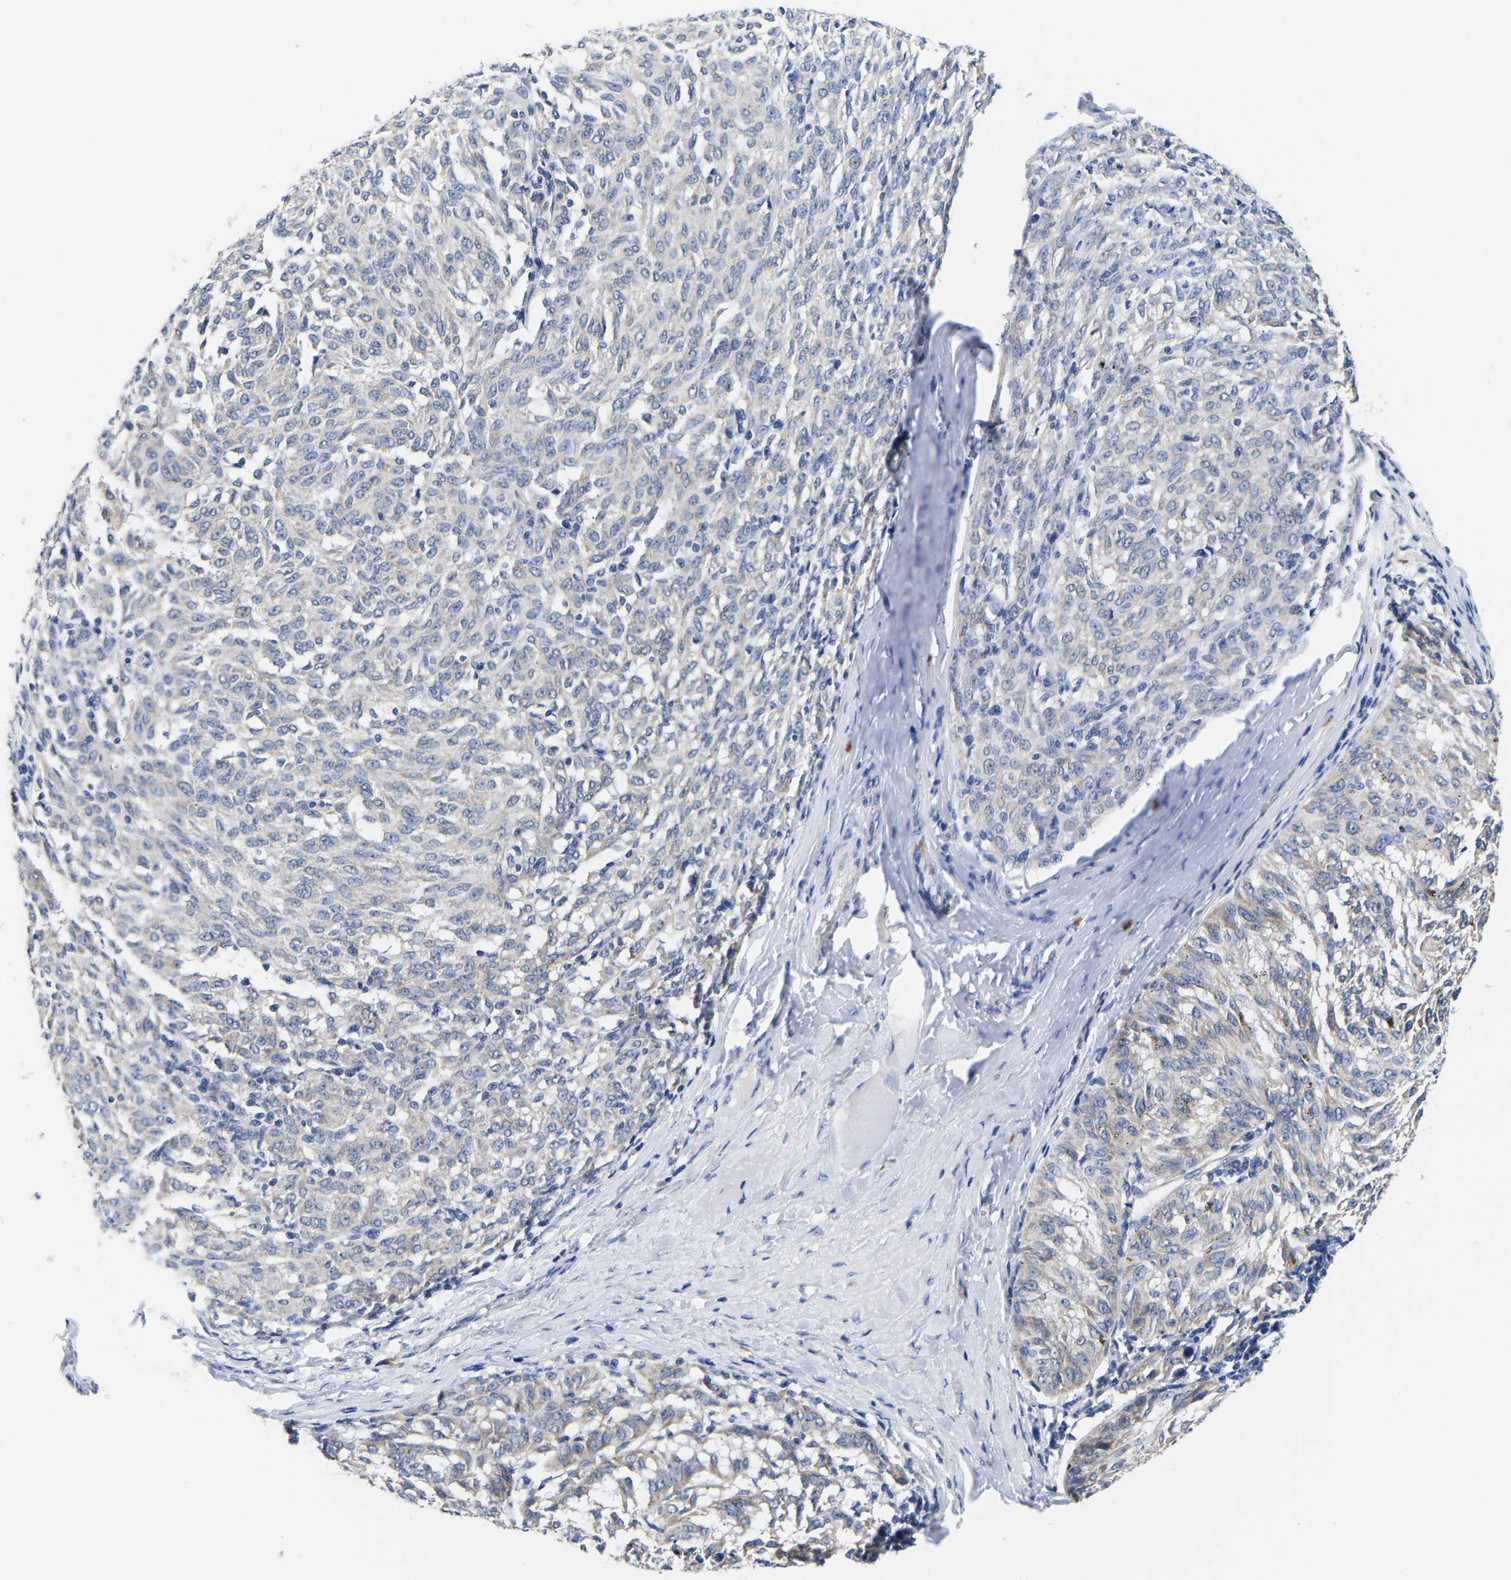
{"staining": {"intensity": "negative", "quantity": "none", "location": "none"}, "tissue": "melanoma", "cell_type": "Tumor cells", "image_type": "cancer", "snomed": [{"axis": "morphology", "description": "Malignant melanoma, NOS"}, {"axis": "topography", "description": "Skin"}], "caption": "DAB (3,3'-diaminobenzidine) immunohistochemical staining of malignant melanoma exhibits no significant positivity in tumor cells.", "gene": "RINT1", "patient": {"sex": "female", "age": 72}}